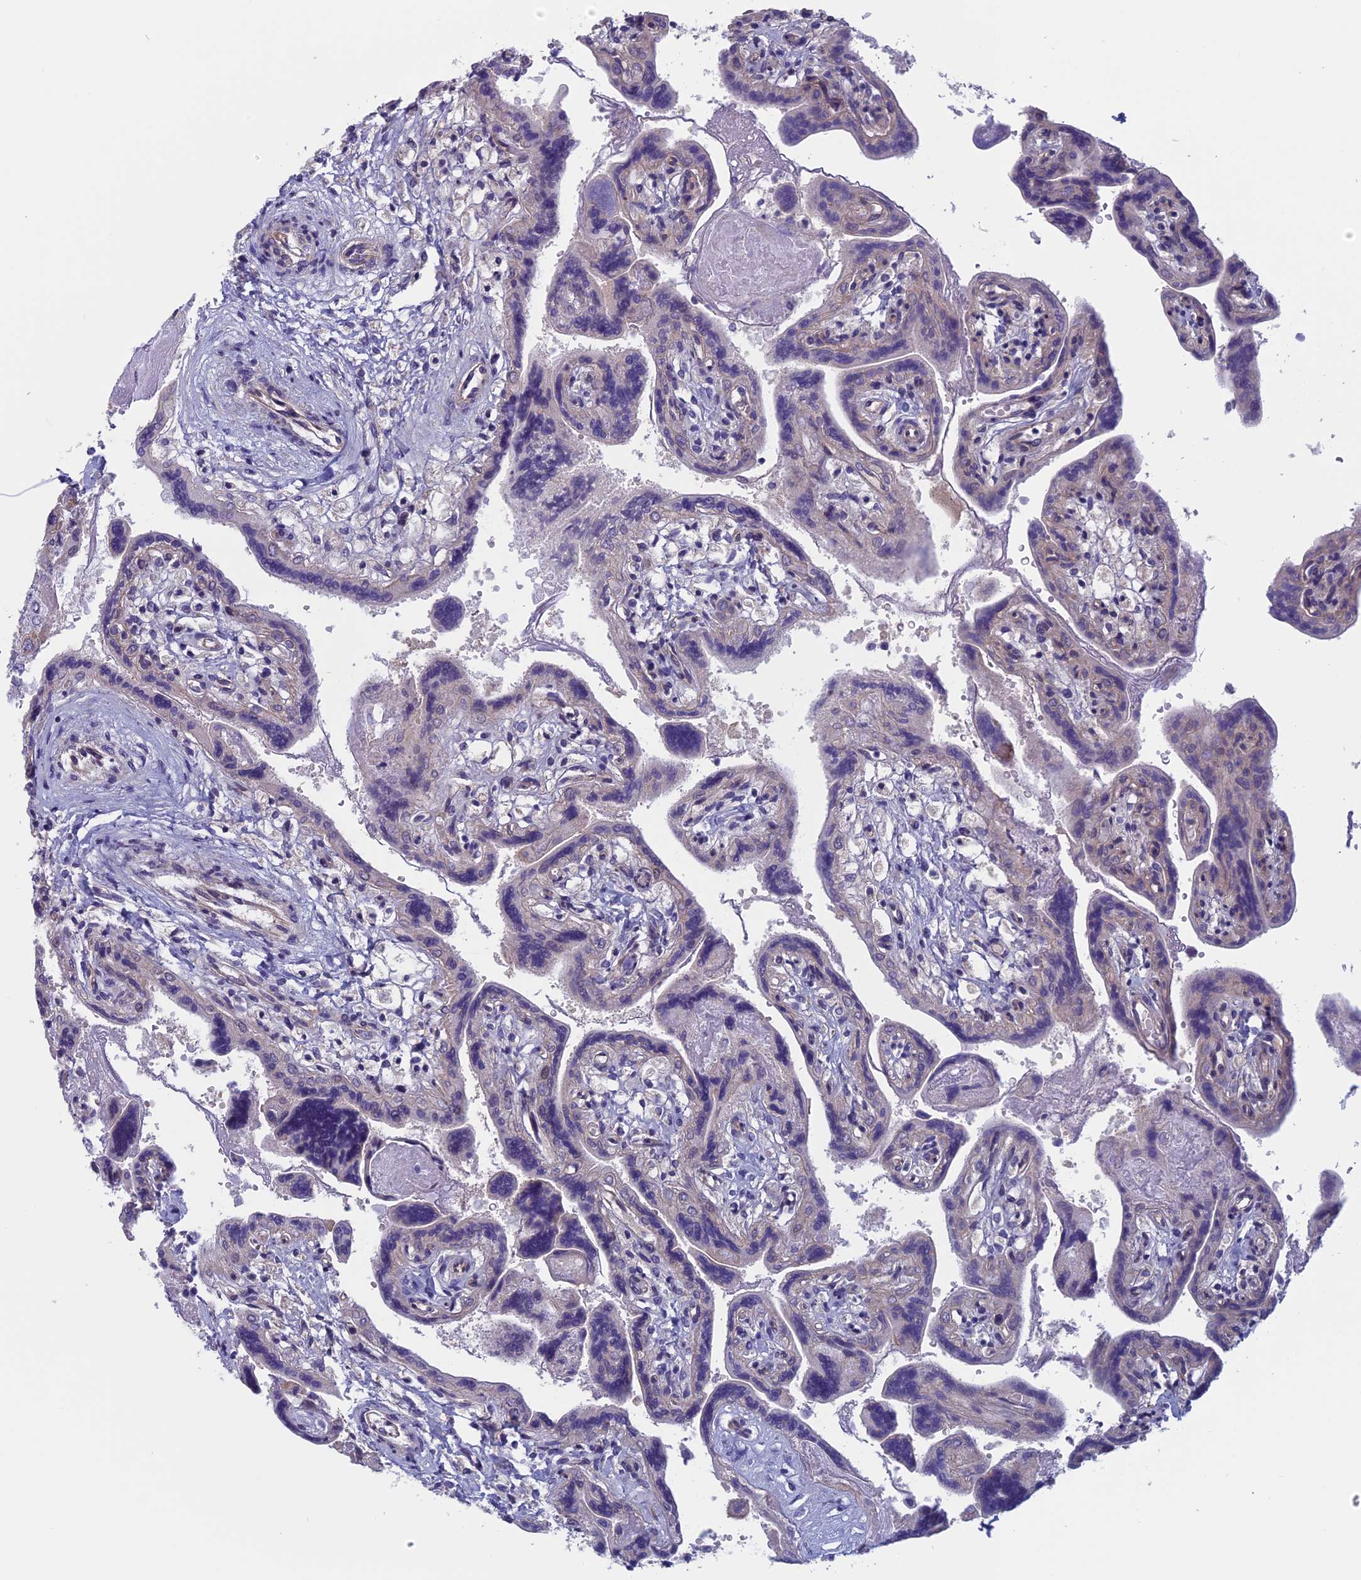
{"staining": {"intensity": "negative", "quantity": "none", "location": "none"}, "tissue": "placenta", "cell_type": "Trophoblastic cells", "image_type": "normal", "snomed": [{"axis": "morphology", "description": "Normal tissue, NOS"}, {"axis": "topography", "description": "Placenta"}], "caption": "The photomicrograph reveals no significant expression in trophoblastic cells of placenta.", "gene": "CNOT6L", "patient": {"sex": "female", "age": 37}}